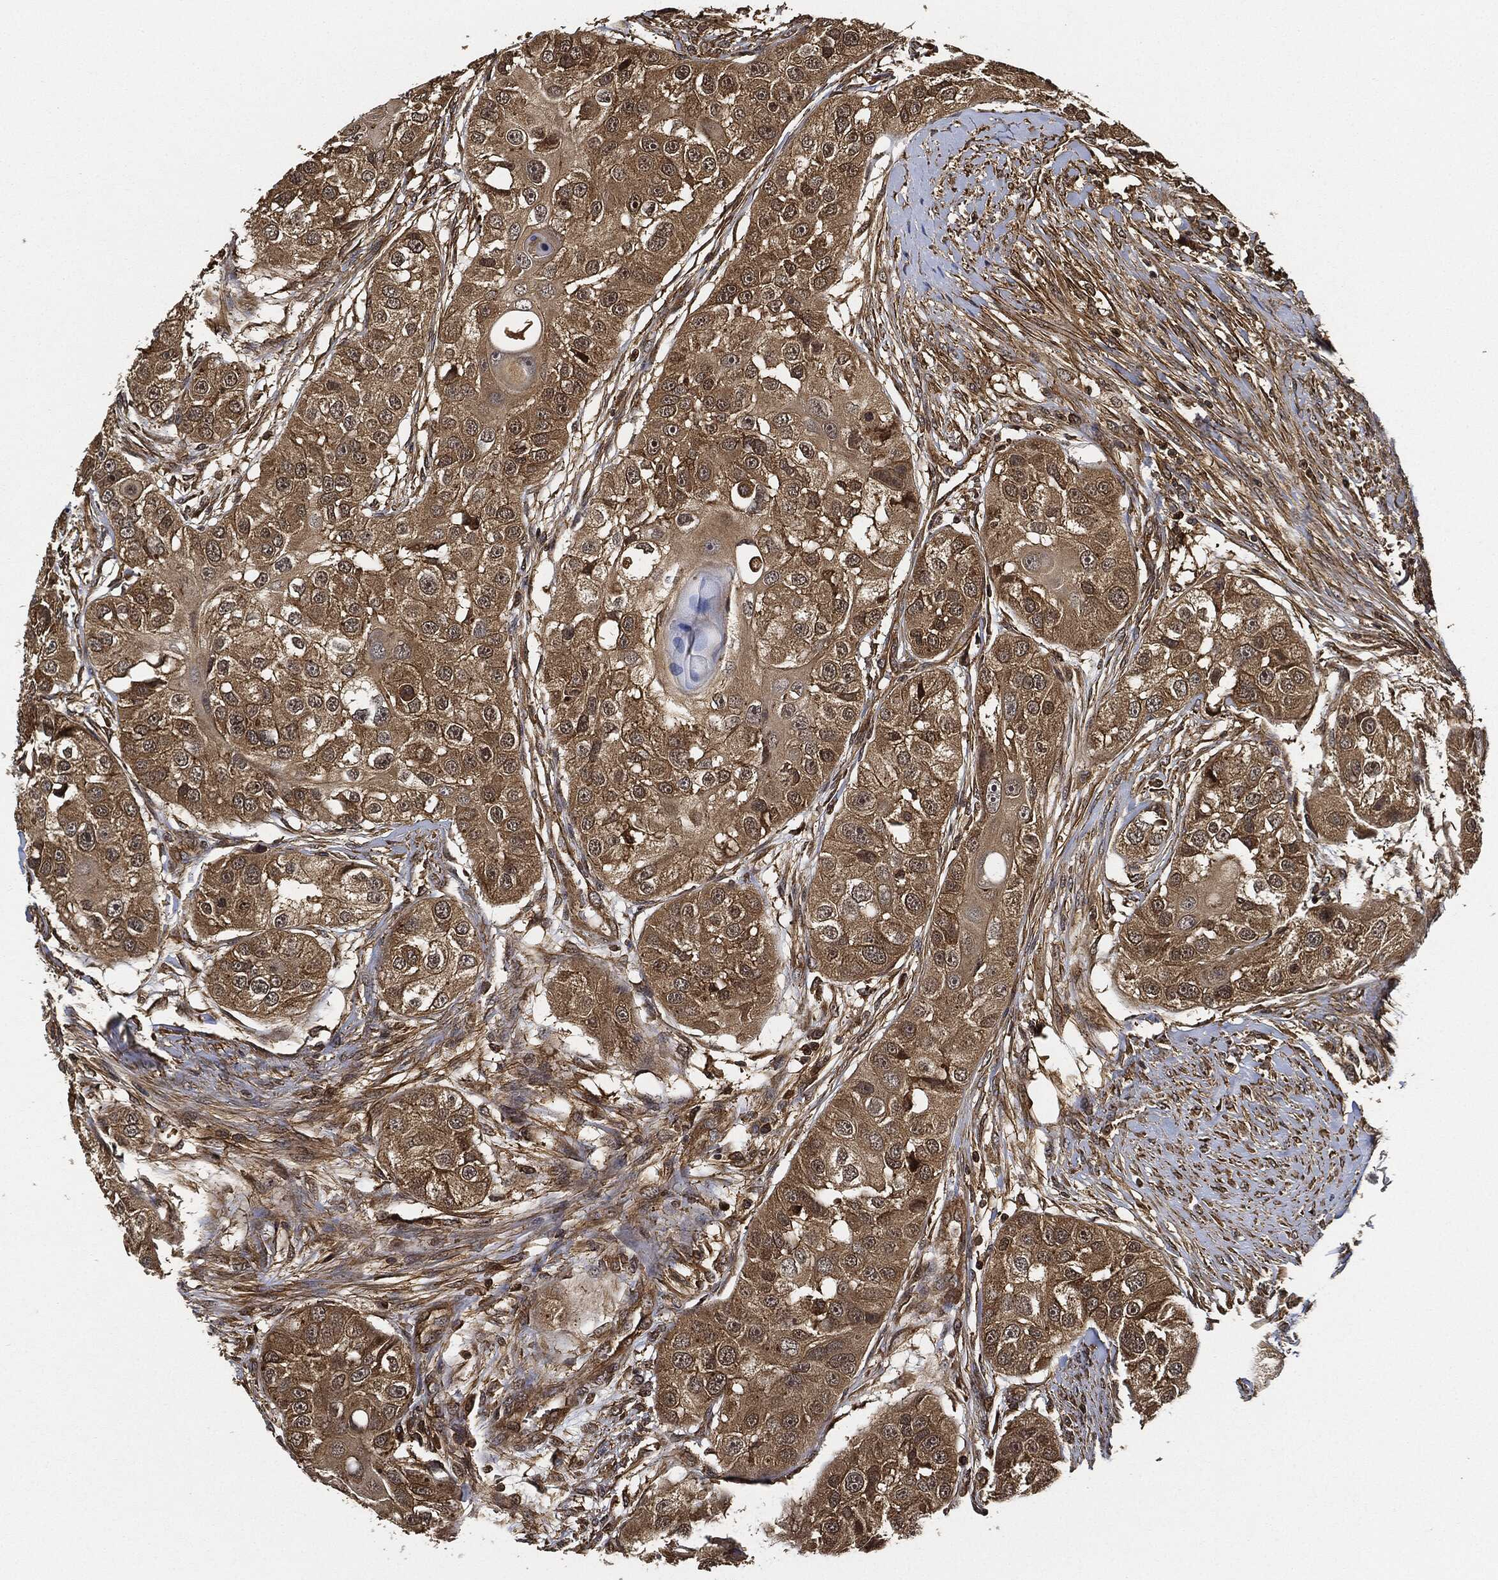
{"staining": {"intensity": "moderate", "quantity": ">75%", "location": "cytoplasmic/membranous"}, "tissue": "head and neck cancer", "cell_type": "Tumor cells", "image_type": "cancer", "snomed": [{"axis": "morphology", "description": "Normal tissue, NOS"}, {"axis": "morphology", "description": "Squamous cell carcinoma, NOS"}, {"axis": "topography", "description": "Skeletal muscle"}, {"axis": "topography", "description": "Head-Neck"}], "caption": "Head and neck cancer stained for a protein displays moderate cytoplasmic/membranous positivity in tumor cells. (Stains: DAB (3,3'-diaminobenzidine) in brown, nuclei in blue, Microscopy: brightfield microscopy at high magnification).", "gene": "CEP290", "patient": {"sex": "male", "age": 51}}